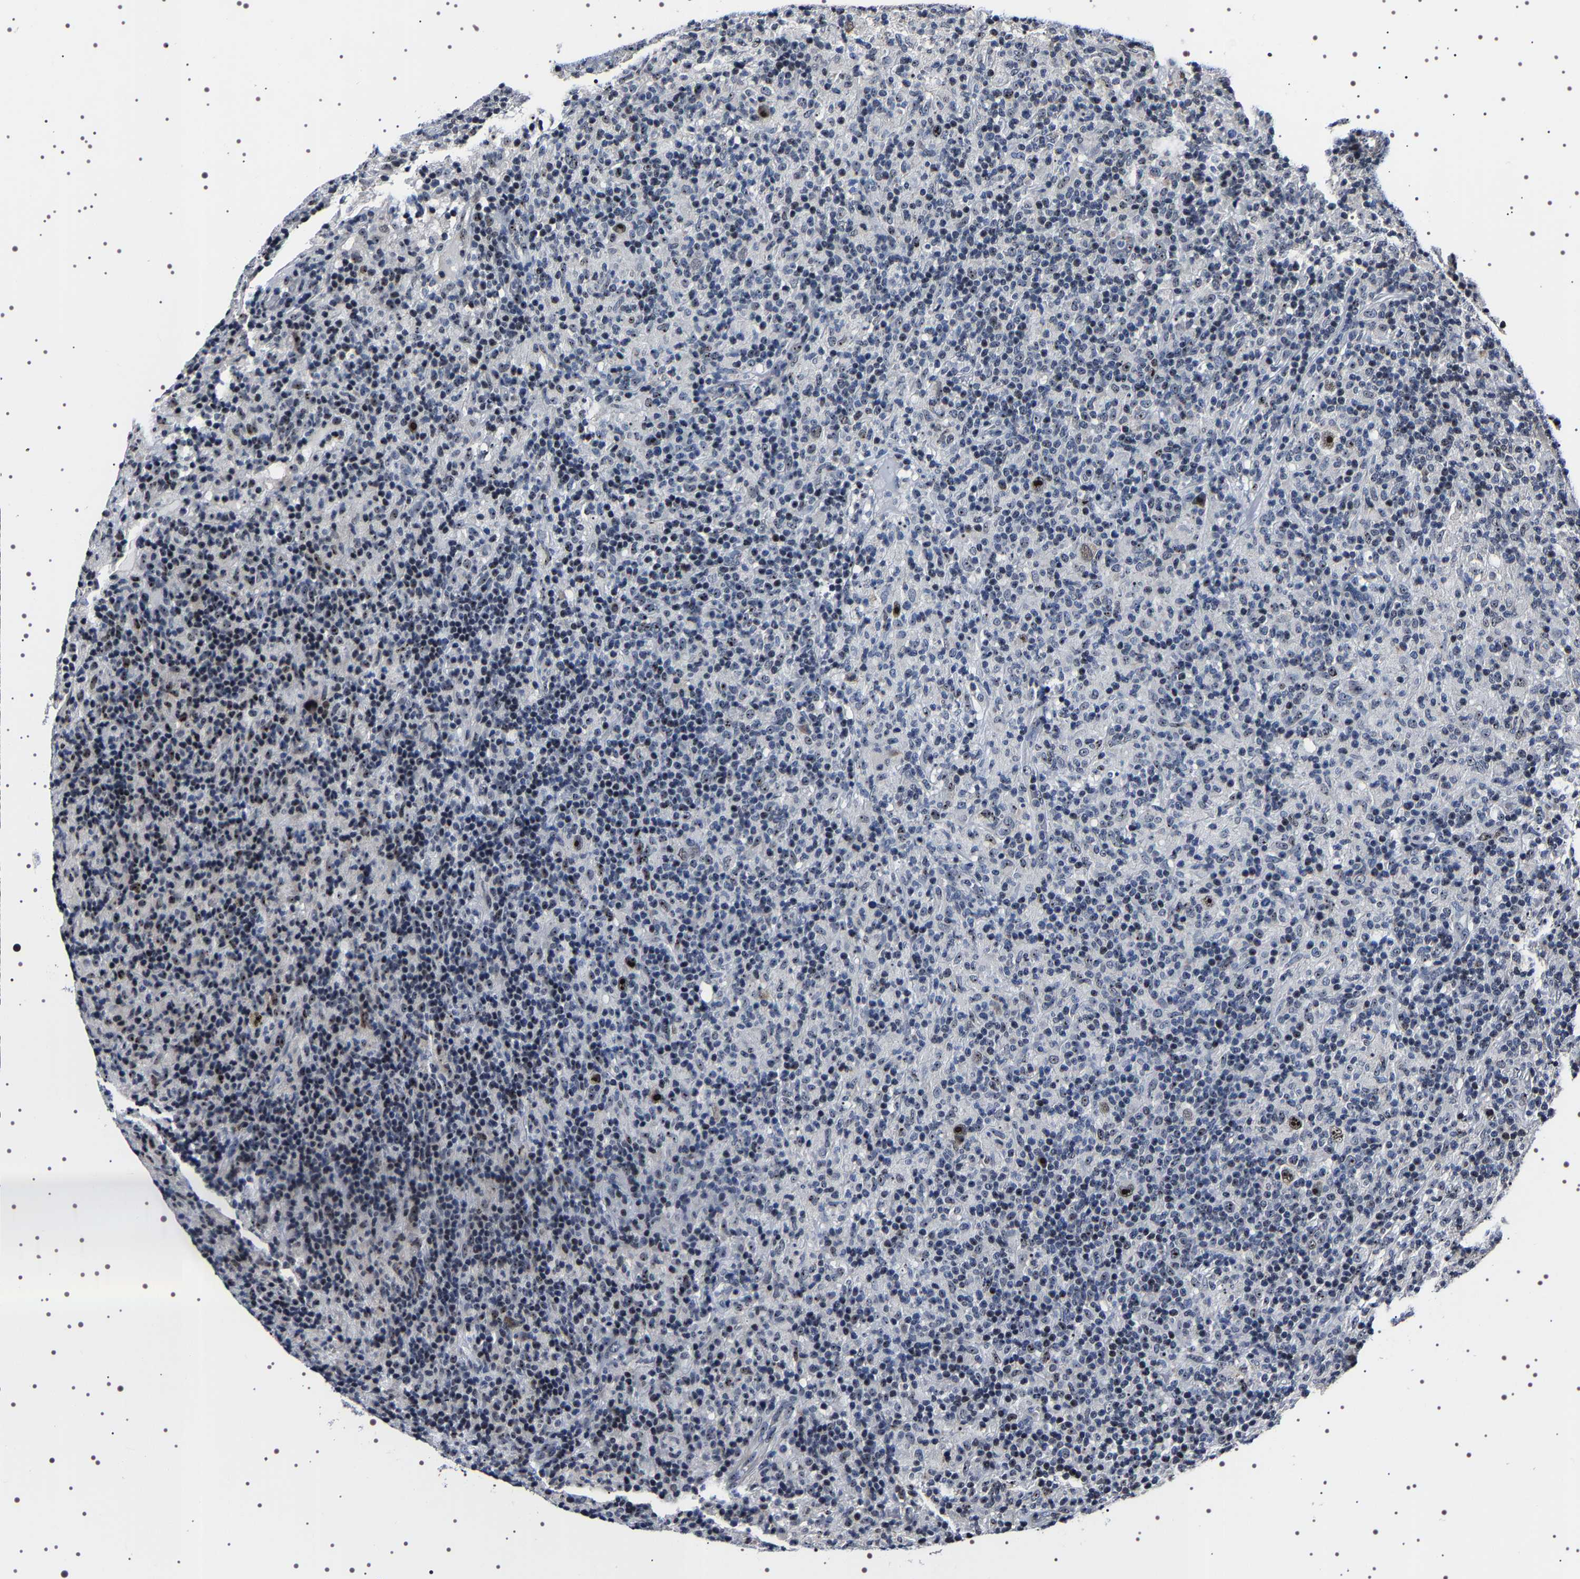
{"staining": {"intensity": "strong", "quantity": "25%-75%", "location": "nuclear"}, "tissue": "lymphoma", "cell_type": "Tumor cells", "image_type": "cancer", "snomed": [{"axis": "morphology", "description": "Hodgkin's disease, NOS"}, {"axis": "topography", "description": "Lymph node"}], "caption": "High-magnification brightfield microscopy of Hodgkin's disease stained with DAB (brown) and counterstained with hematoxylin (blue). tumor cells exhibit strong nuclear staining is present in about25%-75% of cells.", "gene": "GNL3", "patient": {"sex": "male", "age": 70}}